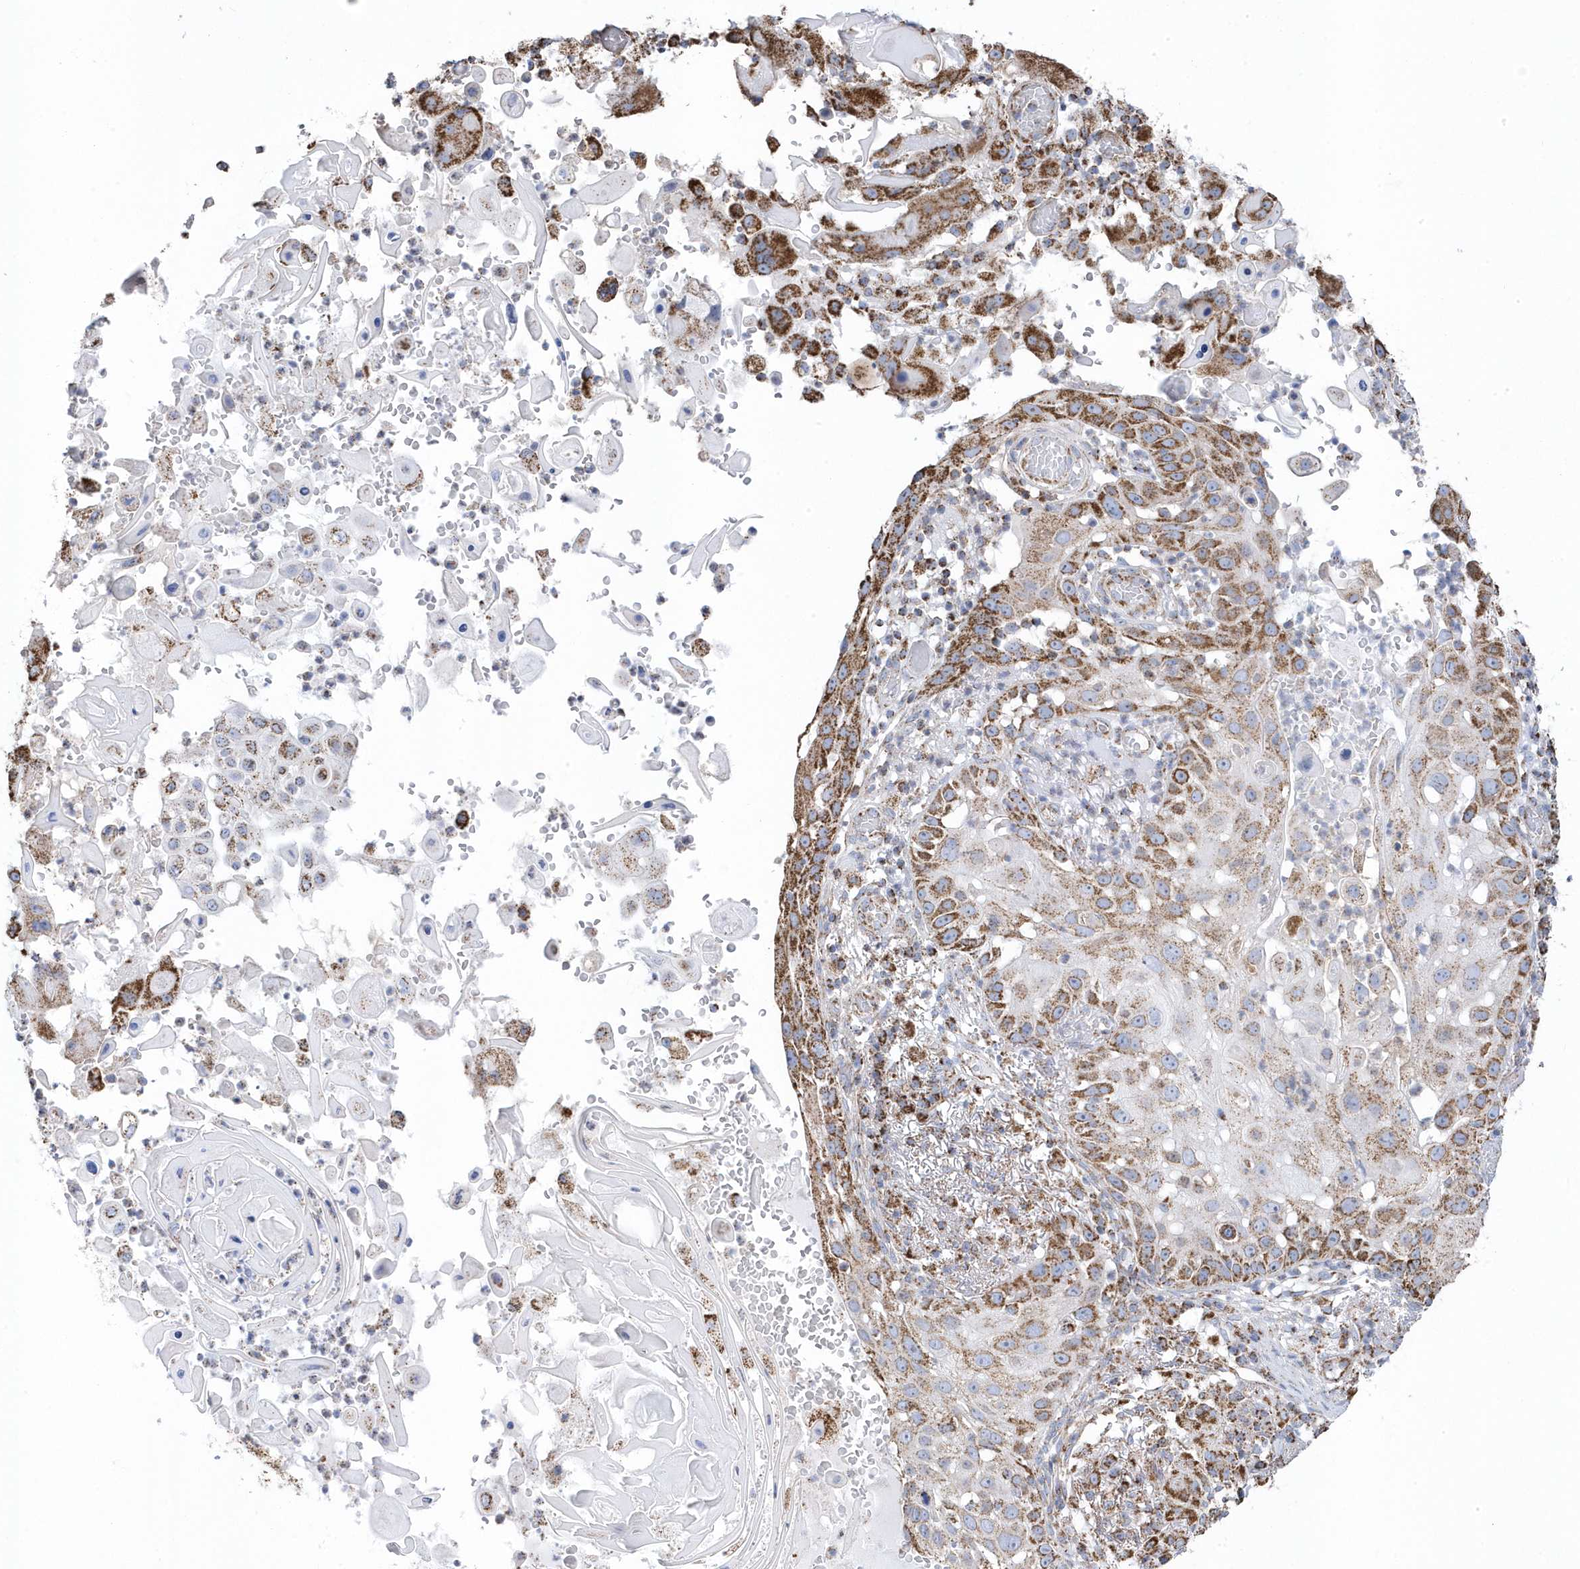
{"staining": {"intensity": "moderate", "quantity": ">75%", "location": "cytoplasmic/membranous"}, "tissue": "skin cancer", "cell_type": "Tumor cells", "image_type": "cancer", "snomed": [{"axis": "morphology", "description": "Squamous cell carcinoma, NOS"}, {"axis": "topography", "description": "Skin"}], "caption": "An IHC photomicrograph of neoplastic tissue is shown. Protein staining in brown labels moderate cytoplasmic/membranous positivity in squamous cell carcinoma (skin) within tumor cells. Nuclei are stained in blue.", "gene": "GTPBP8", "patient": {"sex": "female", "age": 44}}